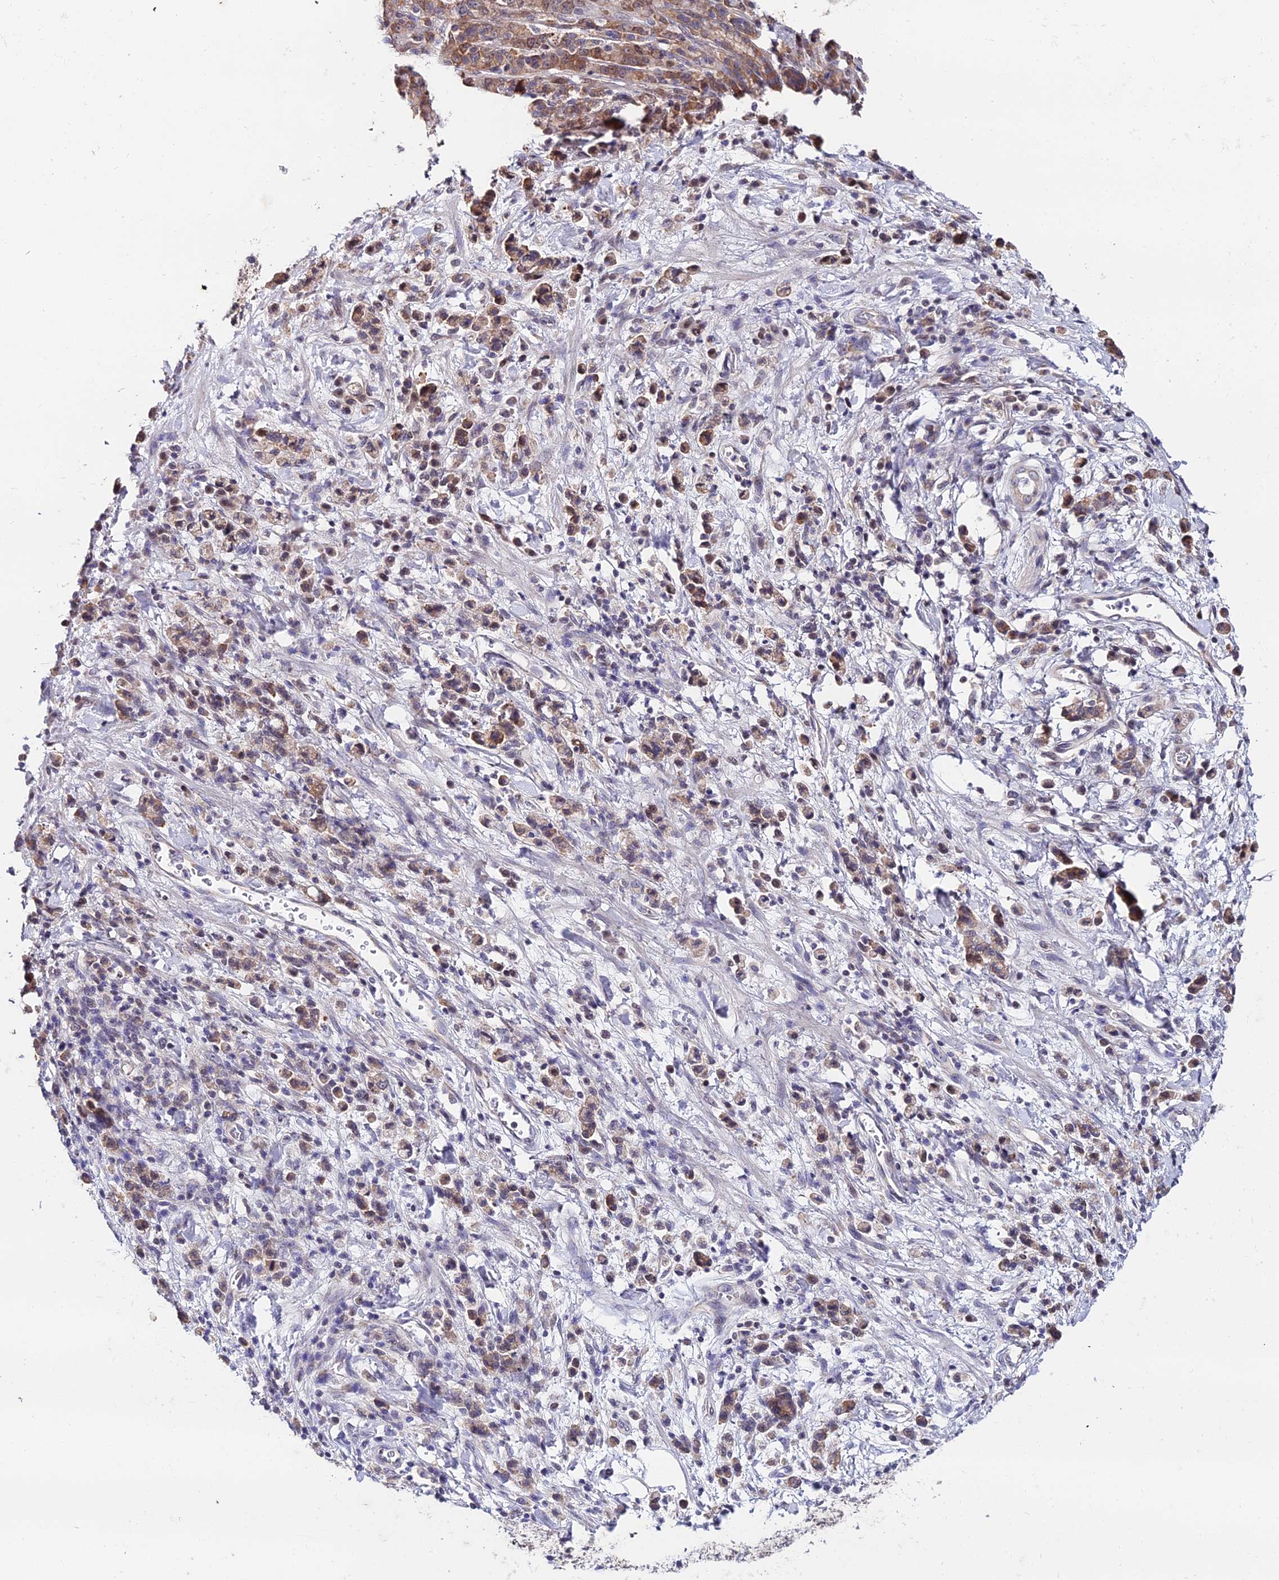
{"staining": {"intensity": "moderate", "quantity": ">75%", "location": "cytoplasmic/membranous"}, "tissue": "stomach cancer", "cell_type": "Tumor cells", "image_type": "cancer", "snomed": [{"axis": "morphology", "description": "Adenocarcinoma, NOS"}, {"axis": "topography", "description": "Stomach"}], "caption": "Stomach cancer stained with a brown dye reveals moderate cytoplasmic/membranous positive staining in about >75% of tumor cells.", "gene": "INPP4A", "patient": {"sex": "male", "age": 76}}